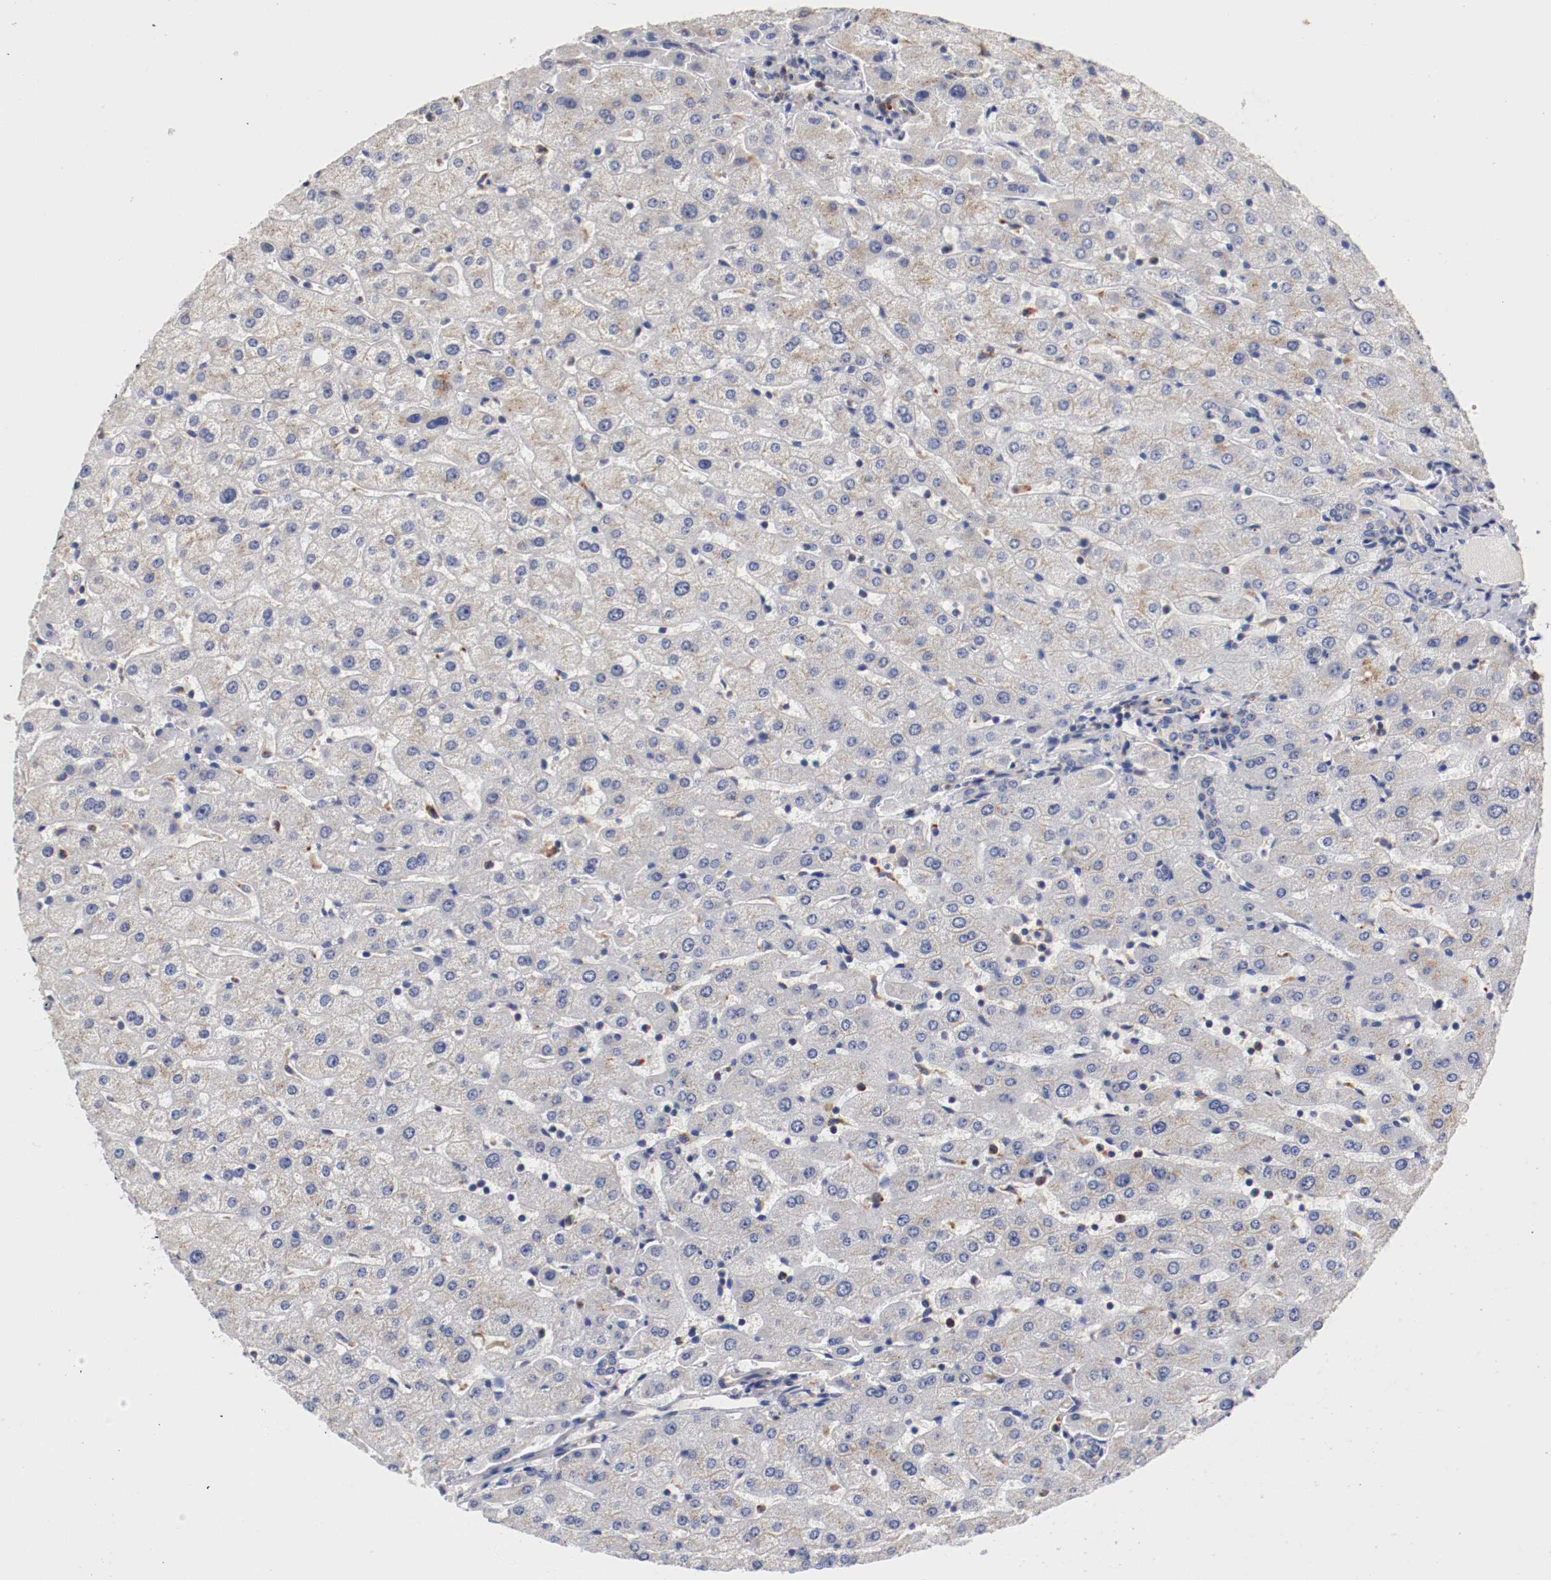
{"staining": {"intensity": "negative", "quantity": "none", "location": "none"}, "tissue": "liver", "cell_type": "Cholangiocytes", "image_type": "normal", "snomed": [{"axis": "morphology", "description": "Normal tissue, NOS"}, {"axis": "morphology", "description": "Fibrosis, NOS"}, {"axis": "topography", "description": "Liver"}], "caption": "Human liver stained for a protein using immunohistochemistry (IHC) reveals no positivity in cholangiocytes.", "gene": "SEMA5A", "patient": {"sex": "female", "age": 29}}